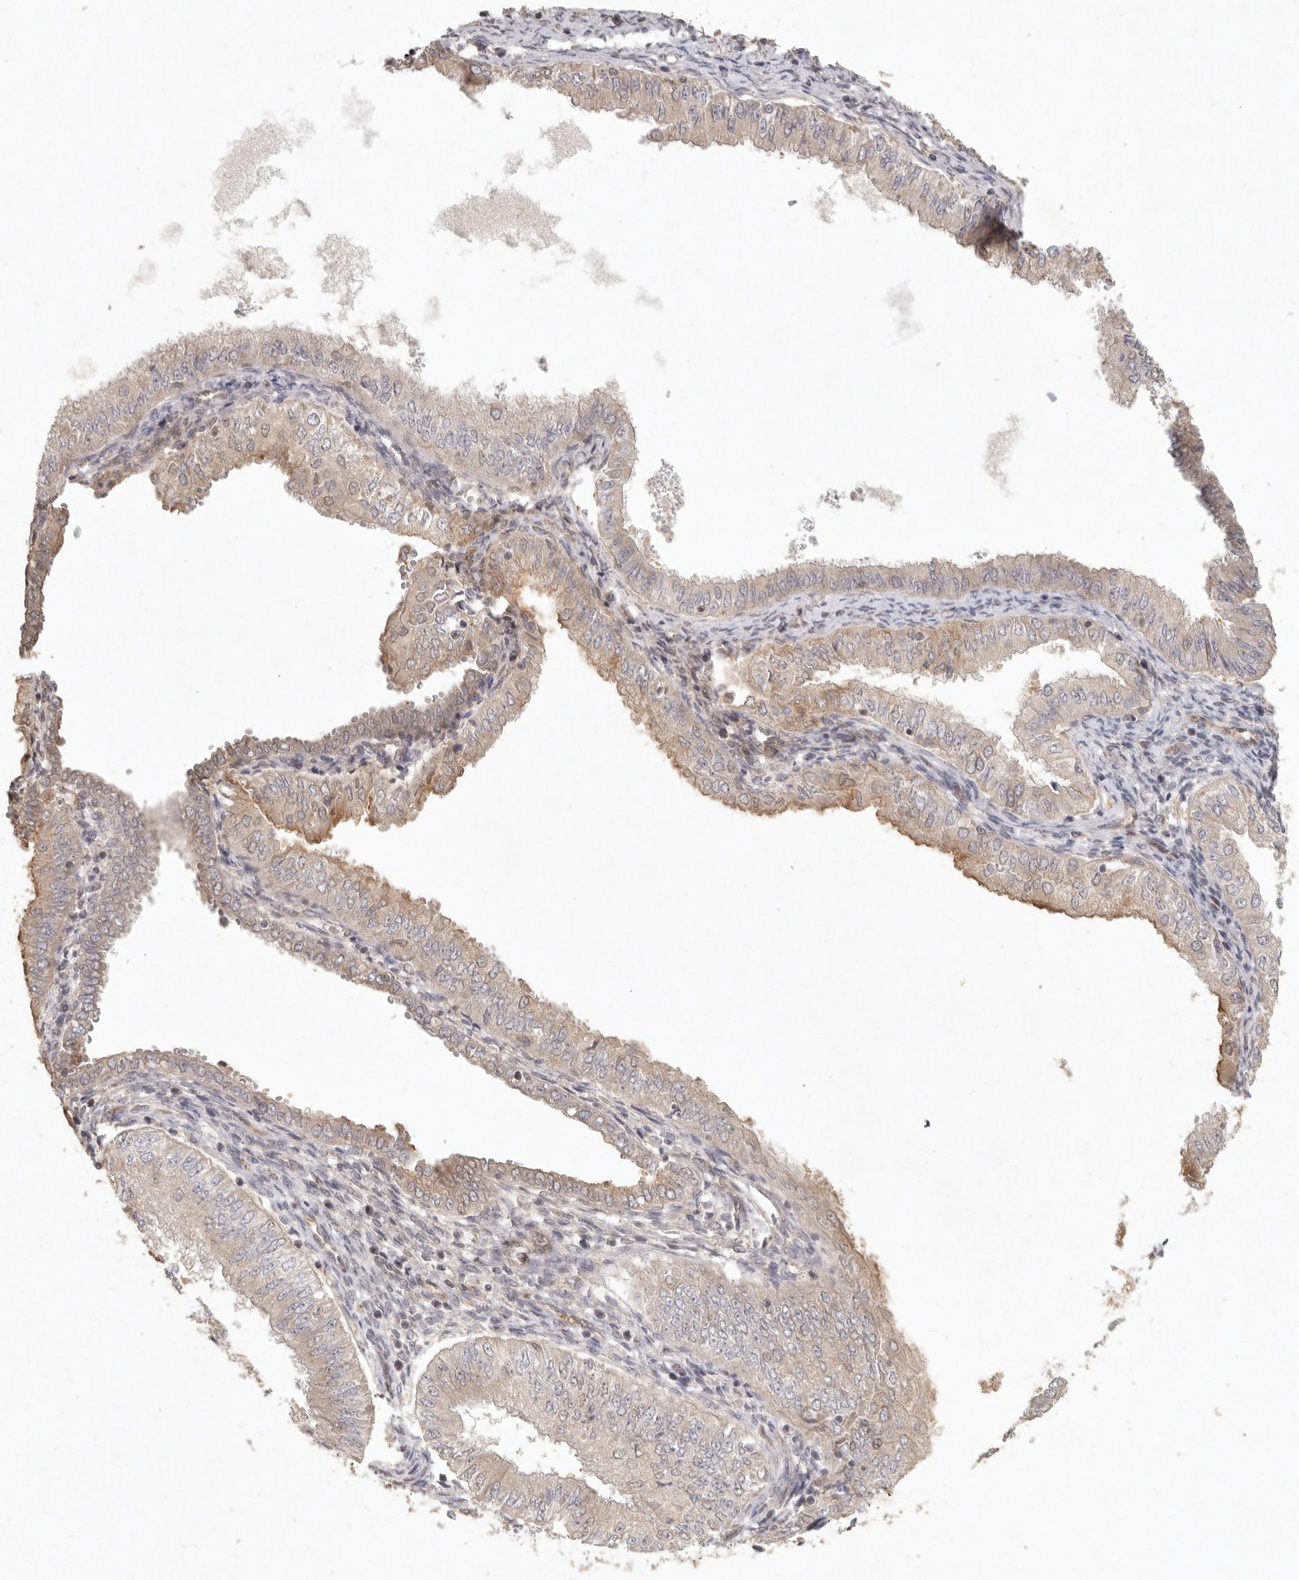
{"staining": {"intensity": "moderate", "quantity": "<25%", "location": "cytoplasmic/membranous"}, "tissue": "endometrial cancer", "cell_type": "Tumor cells", "image_type": "cancer", "snomed": [{"axis": "morphology", "description": "Normal tissue, NOS"}, {"axis": "morphology", "description": "Adenocarcinoma, NOS"}, {"axis": "topography", "description": "Endometrium"}], "caption": "Endometrial cancer was stained to show a protein in brown. There is low levels of moderate cytoplasmic/membranous positivity in about <25% of tumor cells.", "gene": "LRRC75A", "patient": {"sex": "female", "age": 53}}